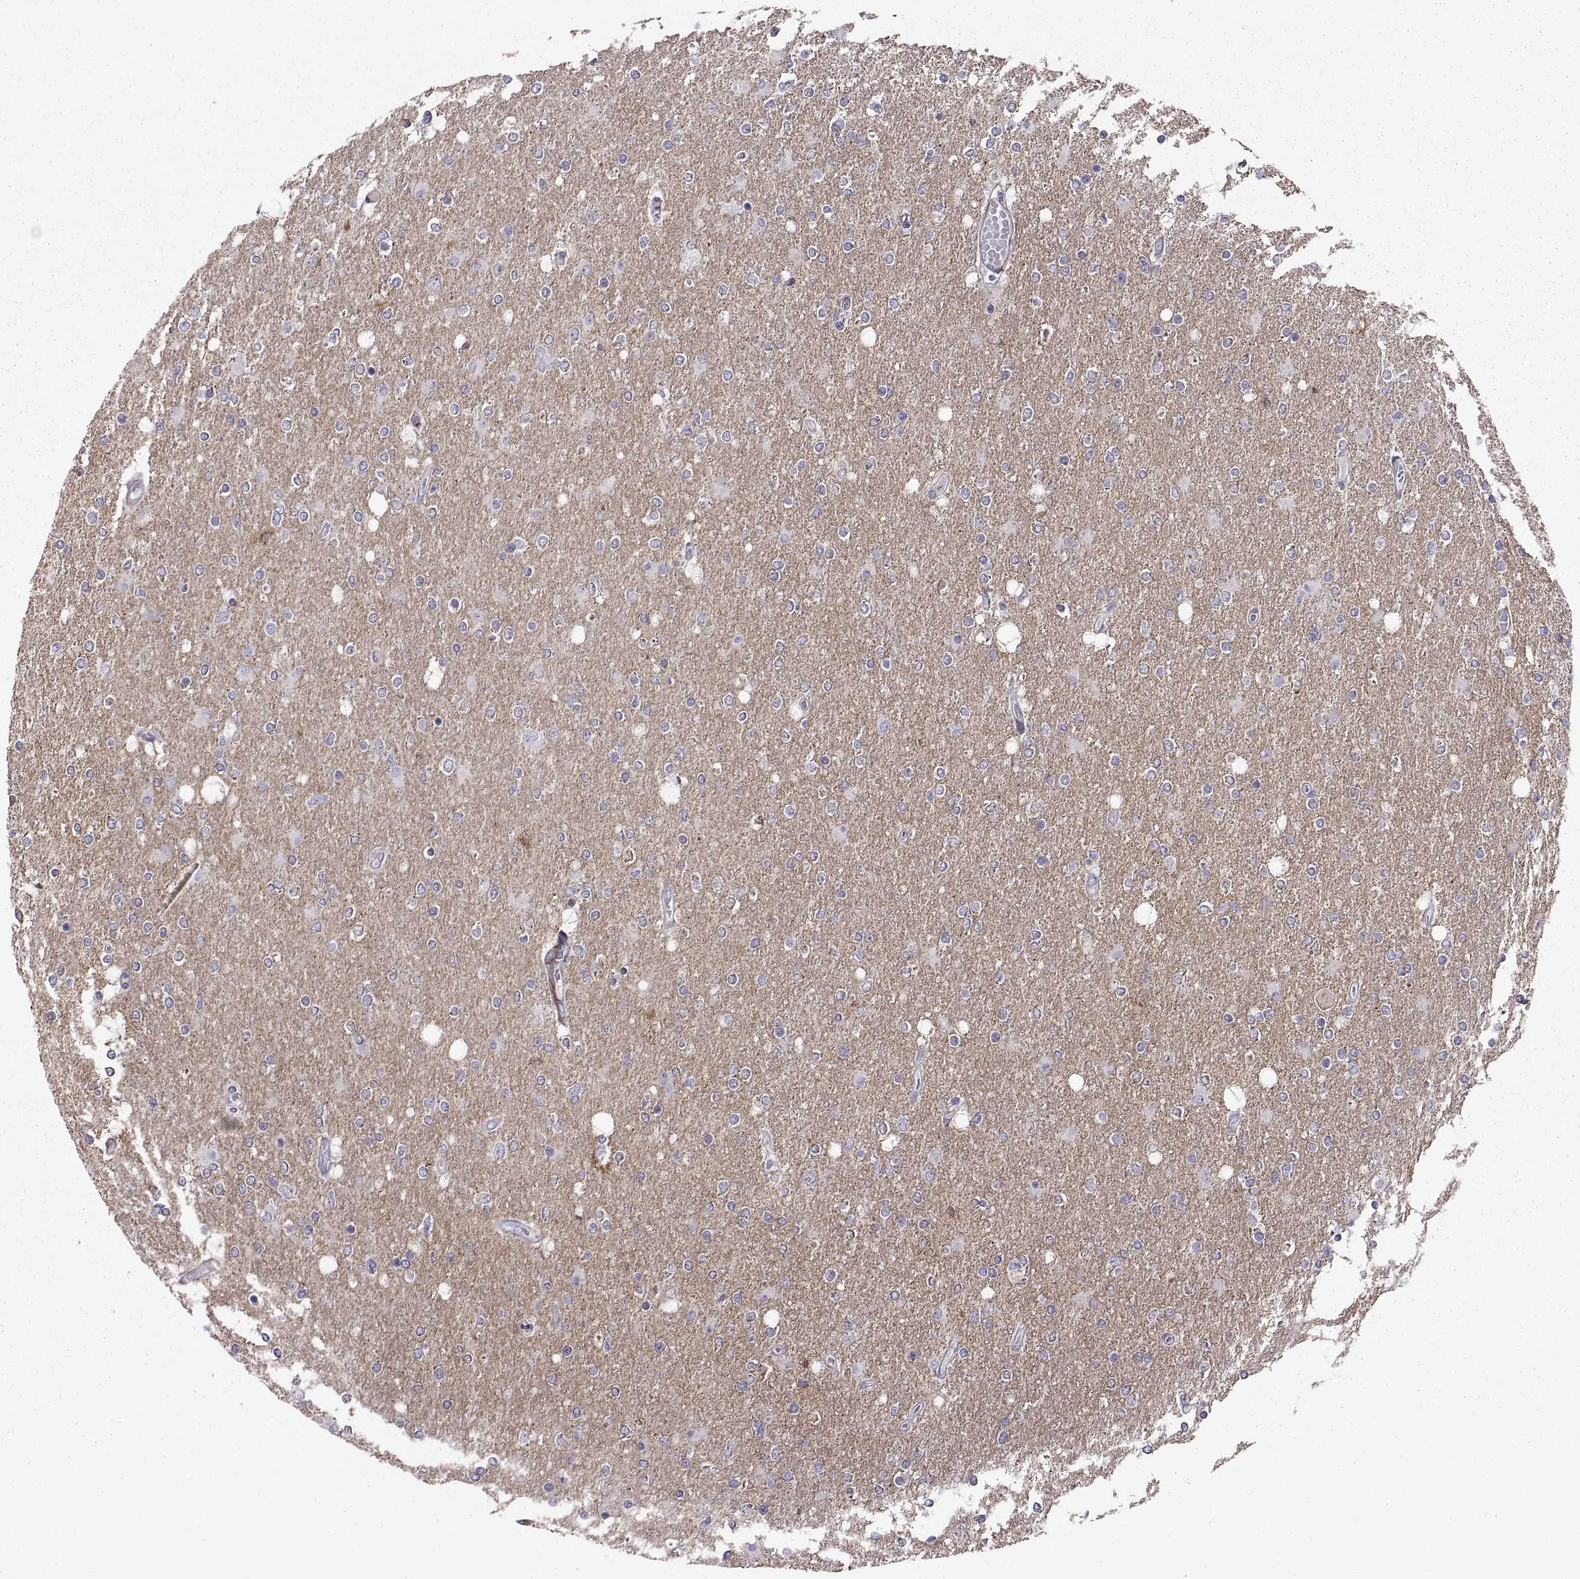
{"staining": {"intensity": "negative", "quantity": "none", "location": "none"}, "tissue": "glioma", "cell_type": "Tumor cells", "image_type": "cancer", "snomed": [{"axis": "morphology", "description": "Glioma, malignant, High grade"}, {"axis": "topography", "description": "Cerebral cortex"}], "caption": "Photomicrograph shows no protein expression in tumor cells of malignant glioma (high-grade) tissue.", "gene": "EMILIN2", "patient": {"sex": "male", "age": 70}}